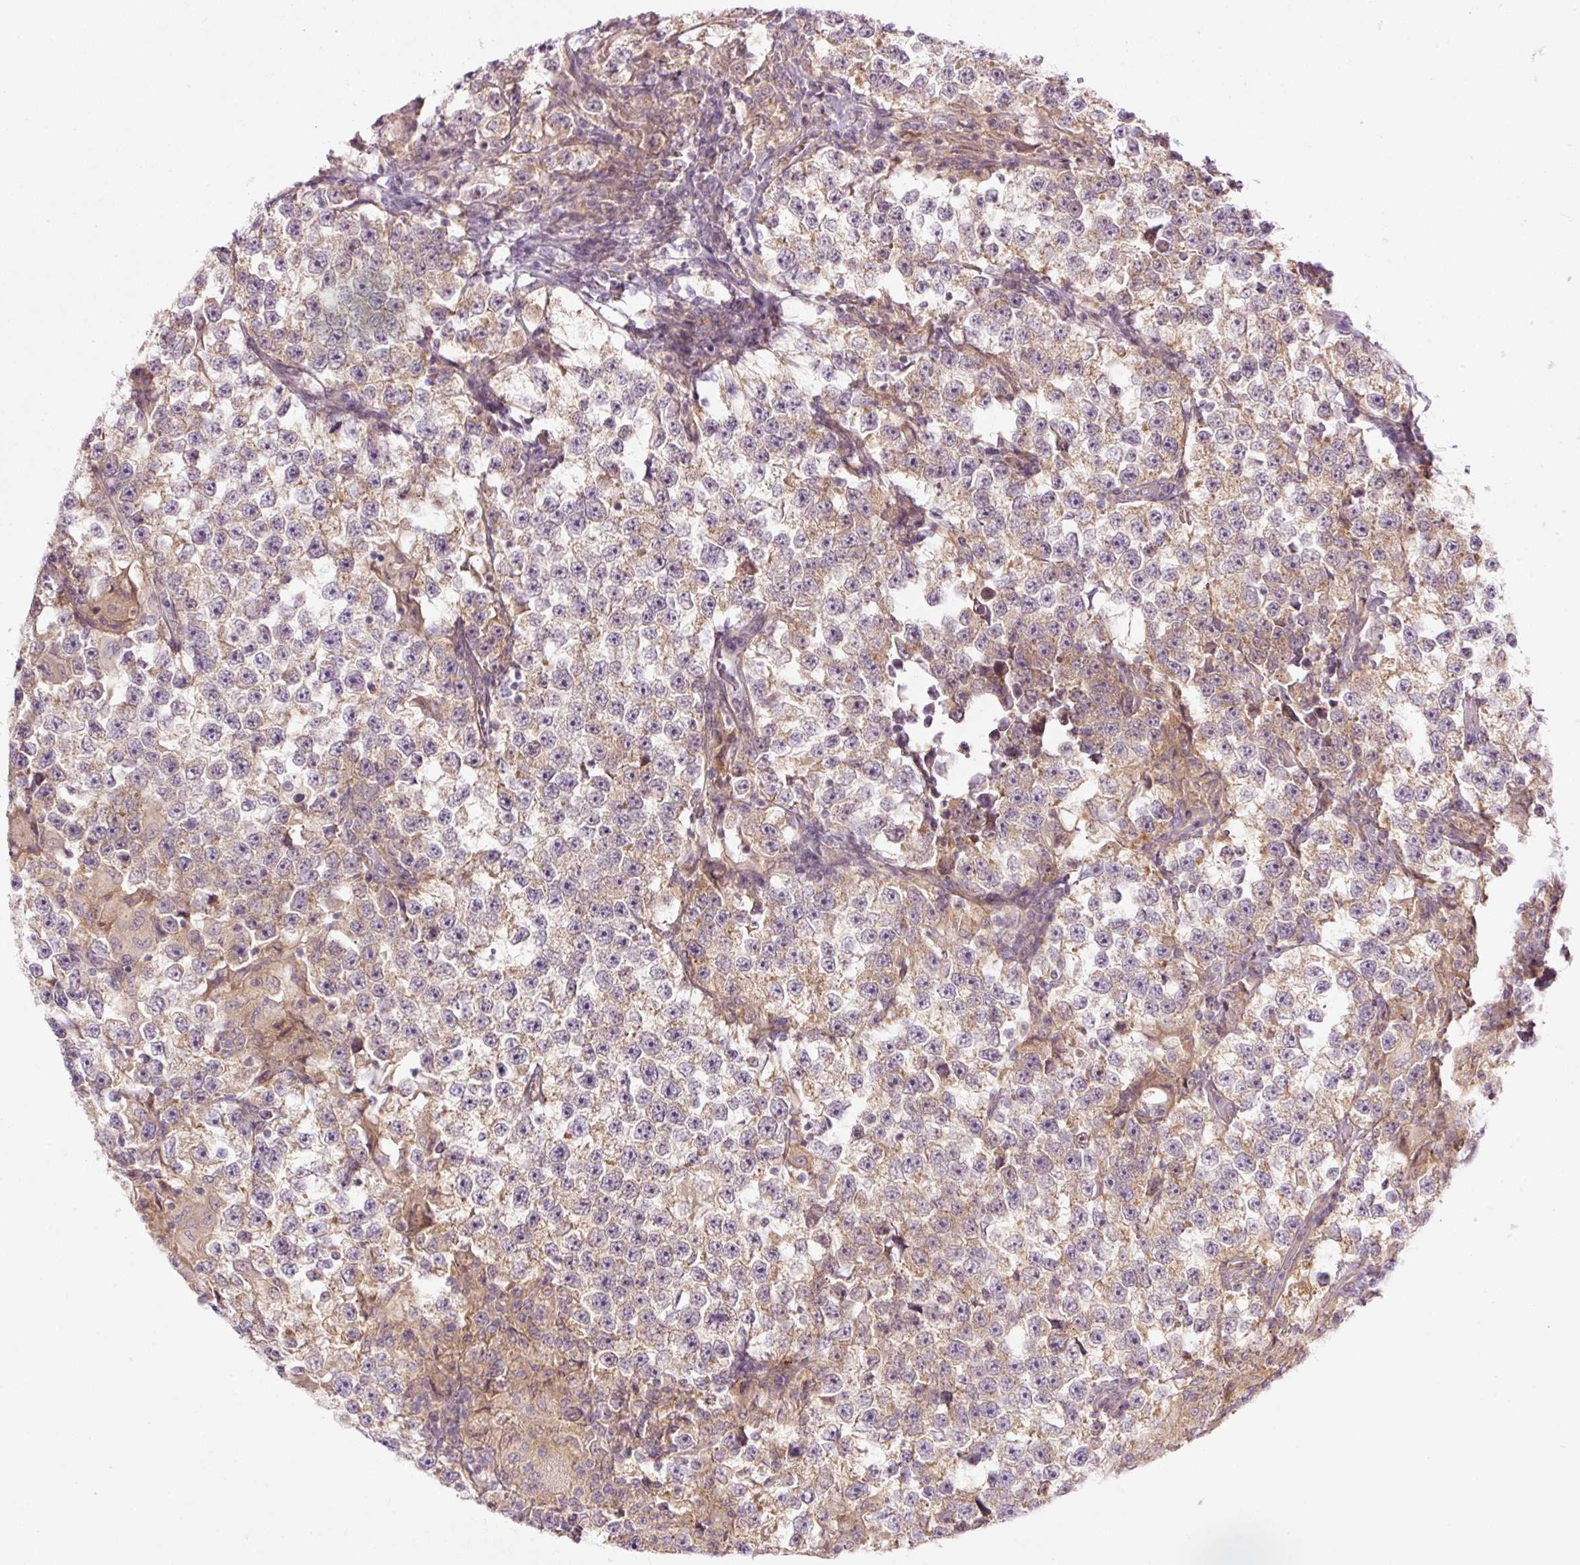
{"staining": {"intensity": "weak", "quantity": "25%-75%", "location": "cytoplasmic/membranous"}, "tissue": "testis cancer", "cell_type": "Tumor cells", "image_type": "cancer", "snomed": [{"axis": "morphology", "description": "Seminoma, NOS"}, {"axis": "topography", "description": "Testis"}], "caption": "A high-resolution image shows immunohistochemistry staining of seminoma (testis), which demonstrates weak cytoplasmic/membranous positivity in approximately 25%-75% of tumor cells.", "gene": "MZT2B", "patient": {"sex": "male", "age": 46}}